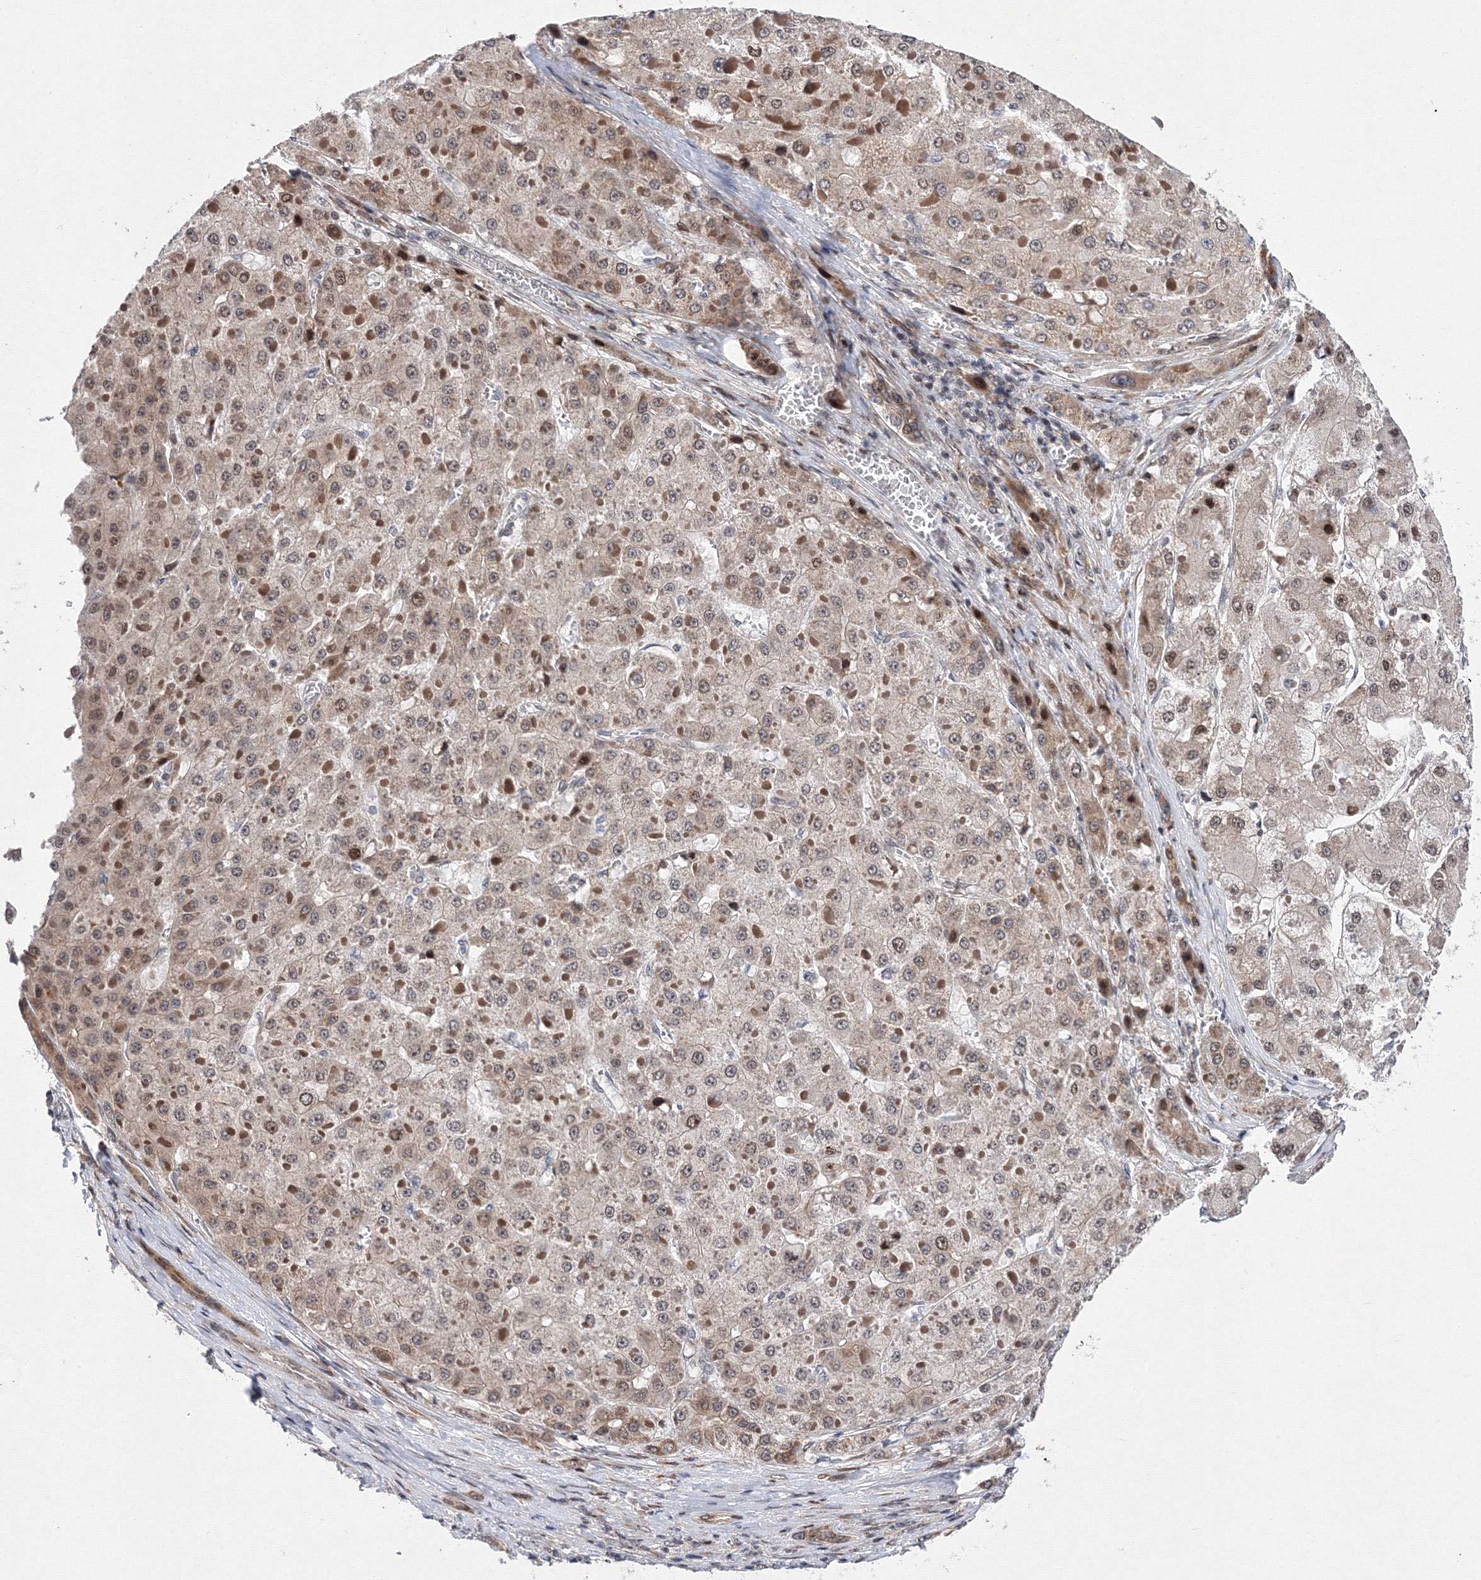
{"staining": {"intensity": "moderate", "quantity": ">75%", "location": "cytoplasmic/membranous,nuclear"}, "tissue": "liver cancer", "cell_type": "Tumor cells", "image_type": "cancer", "snomed": [{"axis": "morphology", "description": "Carcinoma, Hepatocellular, NOS"}, {"axis": "topography", "description": "Liver"}], "caption": "A brown stain highlights moderate cytoplasmic/membranous and nuclear expression of a protein in human liver cancer tumor cells. (brown staining indicates protein expression, while blue staining denotes nuclei).", "gene": "GPN1", "patient": {"sex": "female", "age": 73}}